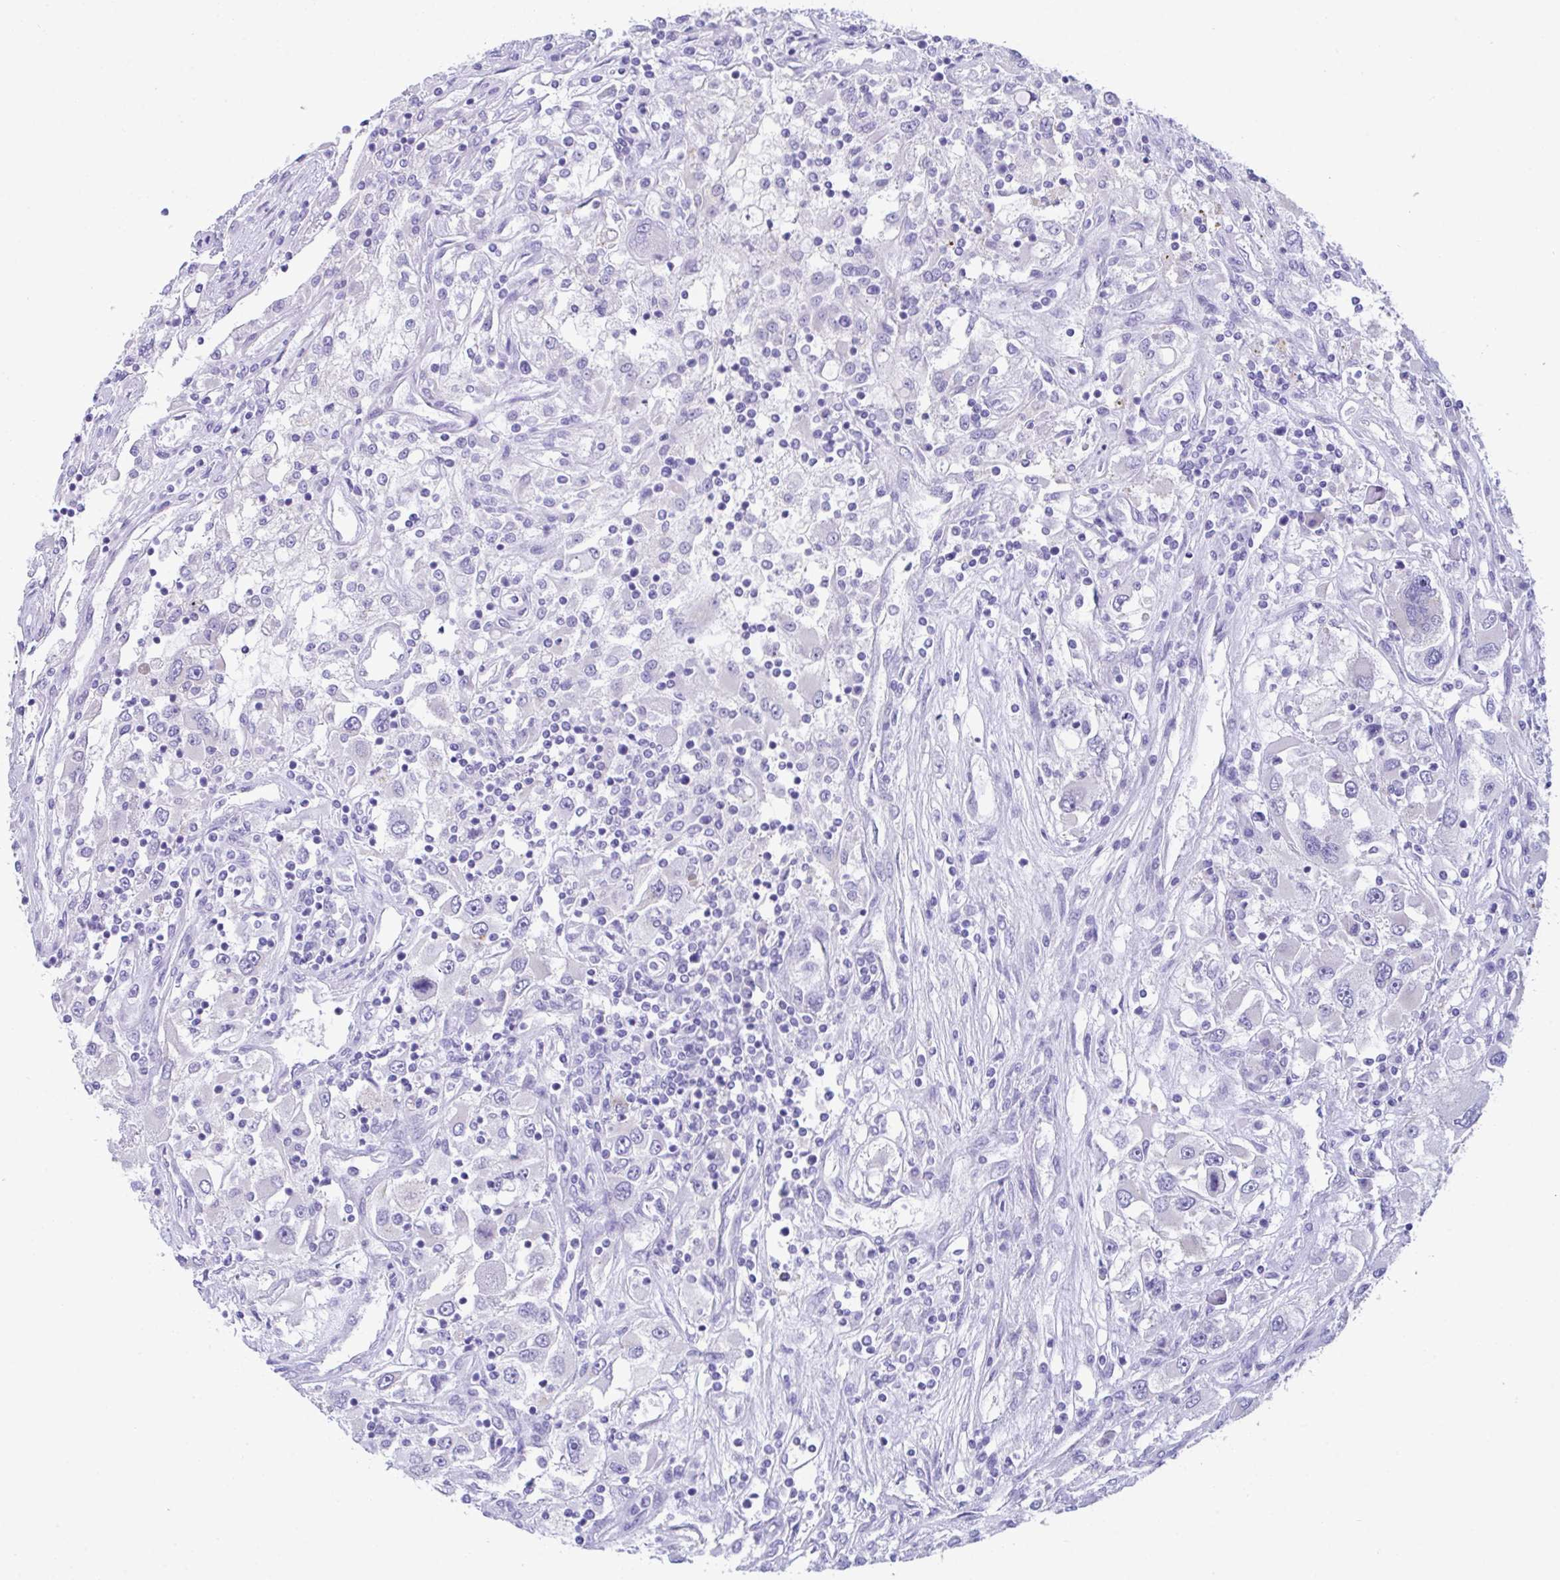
{"staining": {"intensity": "negative", "quantity": "none", "location": "none"}, "tissue": "renal cancer", "cell_type": "Tumor cells", "image_type": "cancer", "snomed": [{"axis": "morphology", "description": "Adenocarcinoma, NOS"}, {"axis": "topography", "description": "Kidney"}], "caption": "High power microscopy micrograph of an IHC photomicrograph of renal cancer, revealing no significant staining in tumor cells.", "gene": "TMEM106B", "patient": {"sex": "female", "age": 52}}